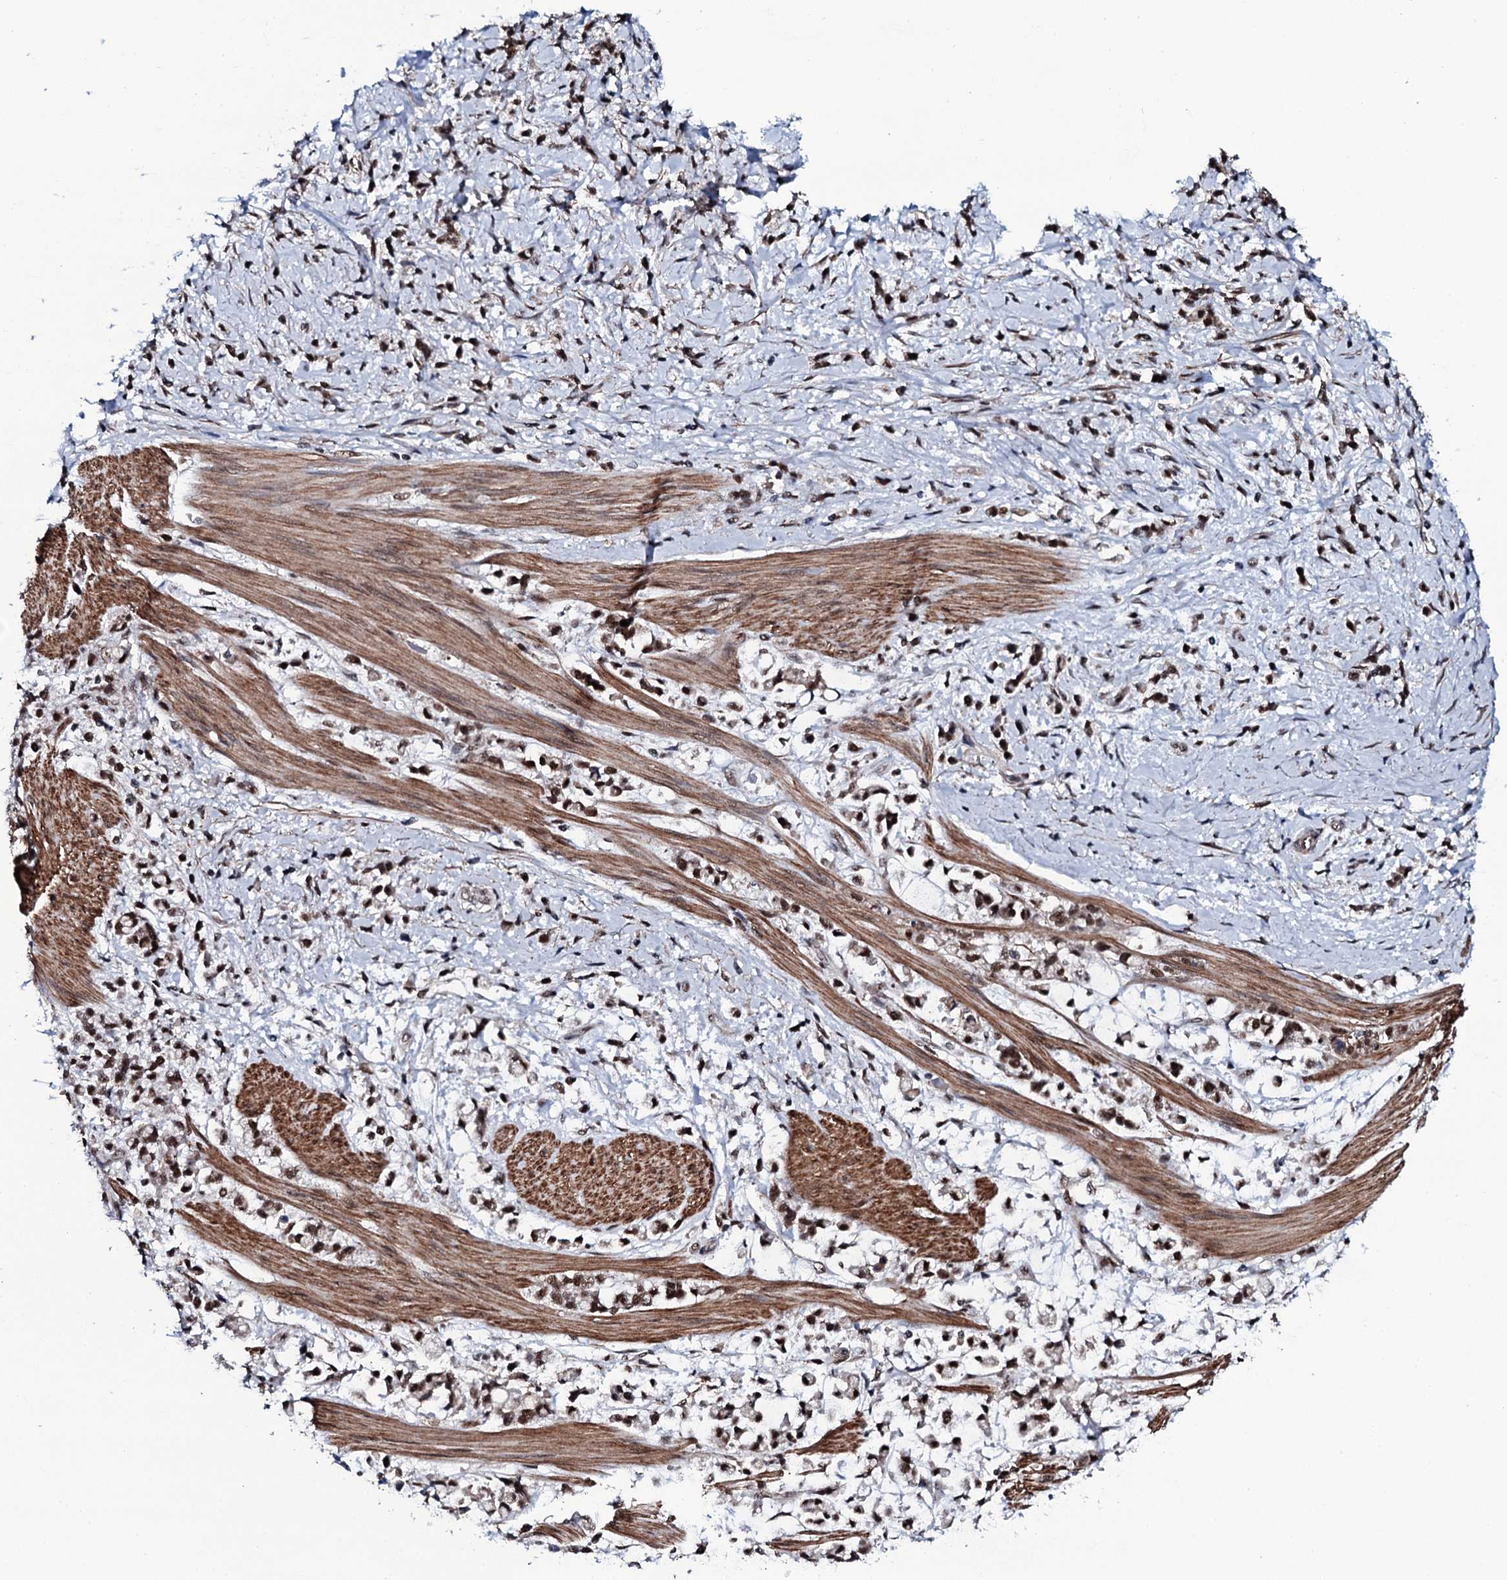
{"staining": {"intensity": "moderate", "quantity": ">75%", "location": "nuclear"}, "tissue": "stomach cancer", "cell_type": "Tumor cells", "image_type": "cancer", "snomed": [{"axis": "morphology", "description": "Adenocarcinoma, NOS"}, {"axis": "topography", "description": "Stomach"}], "caption": "The micrograph reveals staining of adenocarcinoma (stomach), revealing moderate nuclear protein positivity (brown color) within tumor cells.", "gene": "CWC15", "patient": {"sex": "female", "age": 60}}